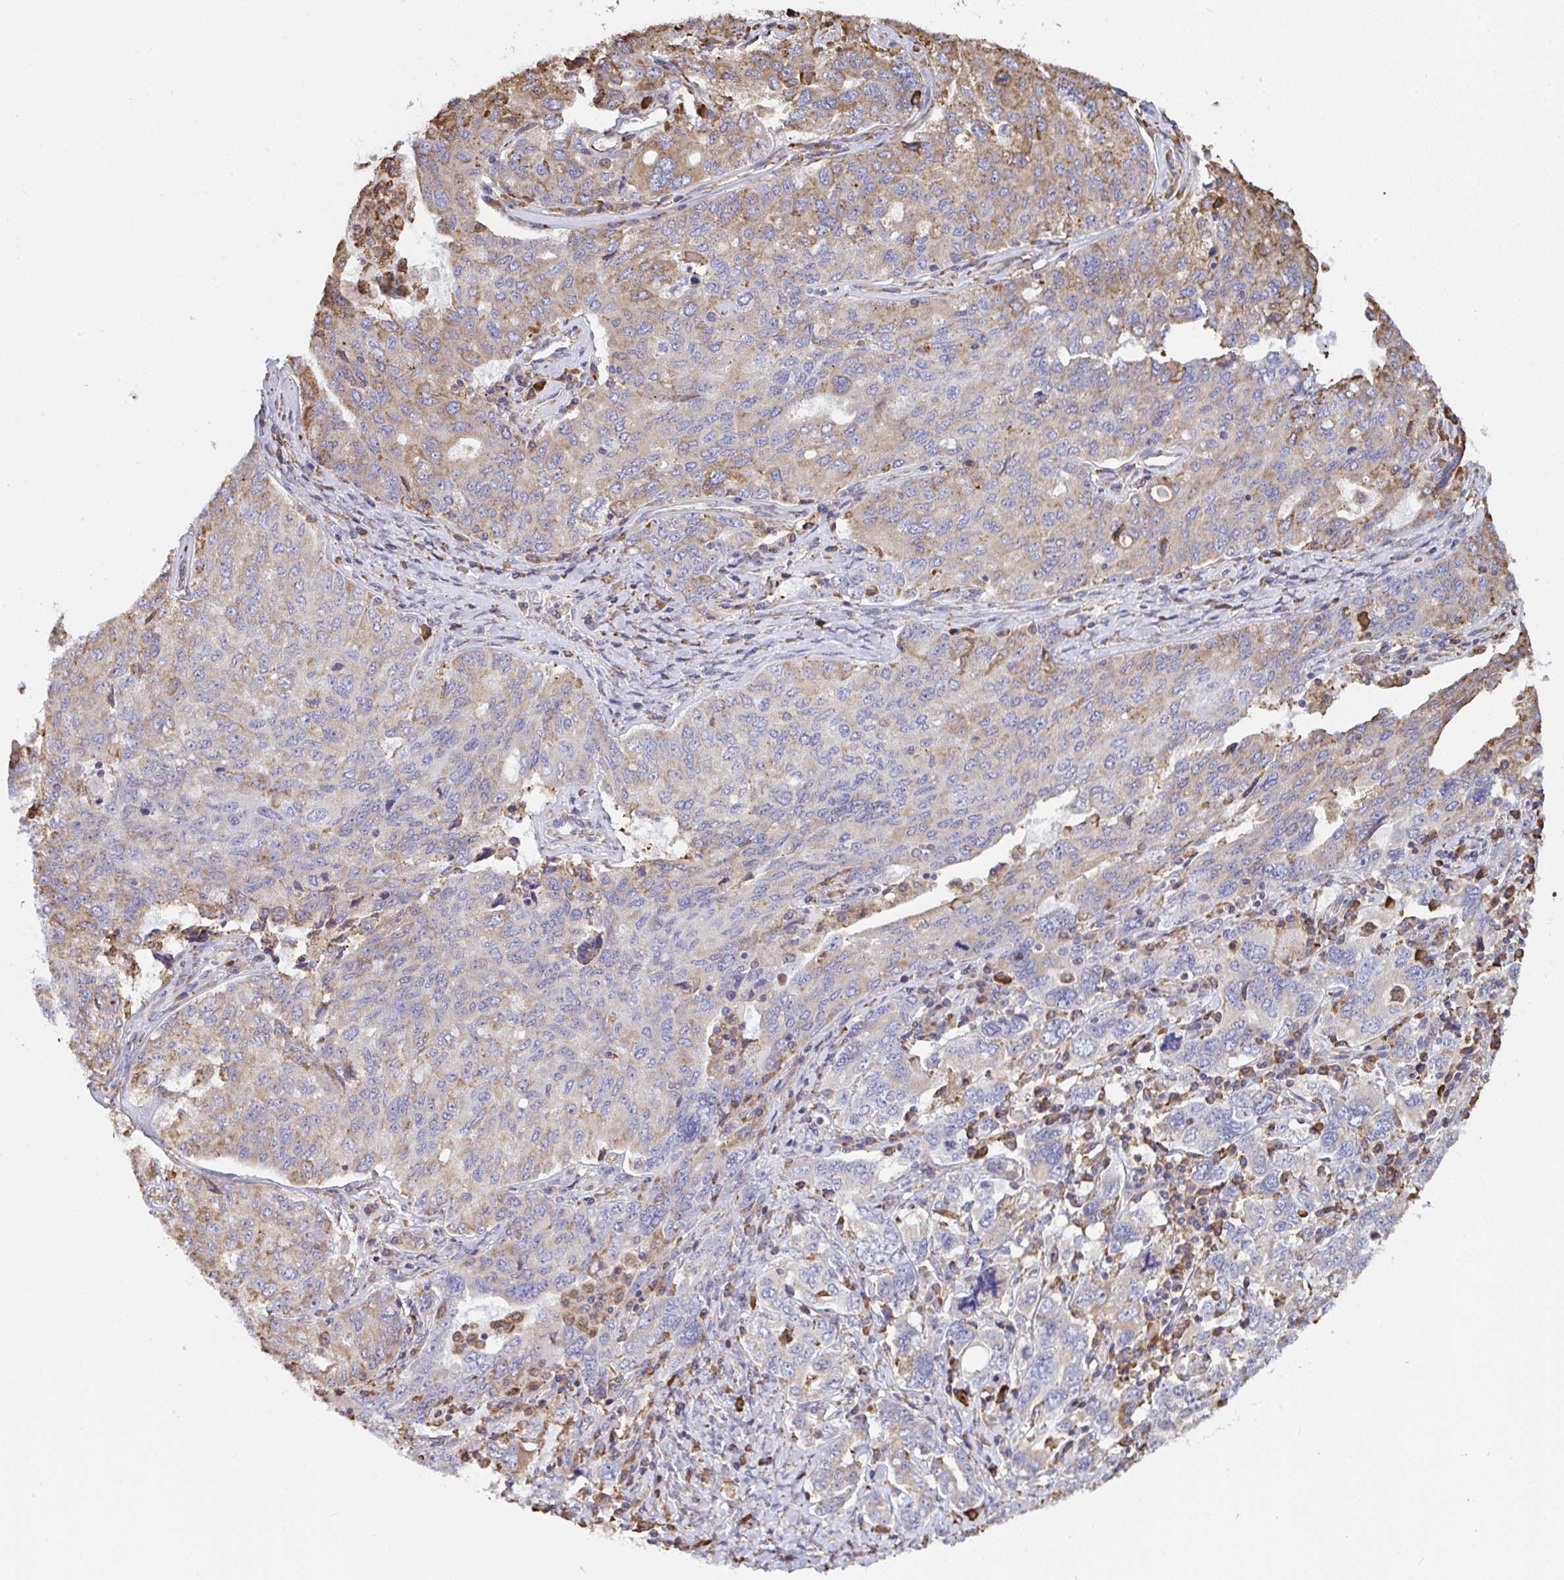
{"staining": {"intensity": "weak", "quantity": "<25%", "location": "cytoplasmic/membranous"}, "tissue": "ovarian cancer", "cell_type": "Tumor cells", "image_type": "cancer", "snomed": [{"axis": "morphology", "description": "Carcinoma, endometroid"}, {"axis": "topography", "description": "Ovary"}], "caption": "The IHC image has no significant expression in tumor cells of endometroid carcinoma (ovarian) tissue.", "gene": "MYMK", "patient": {"sex": "female", "age": 62}}